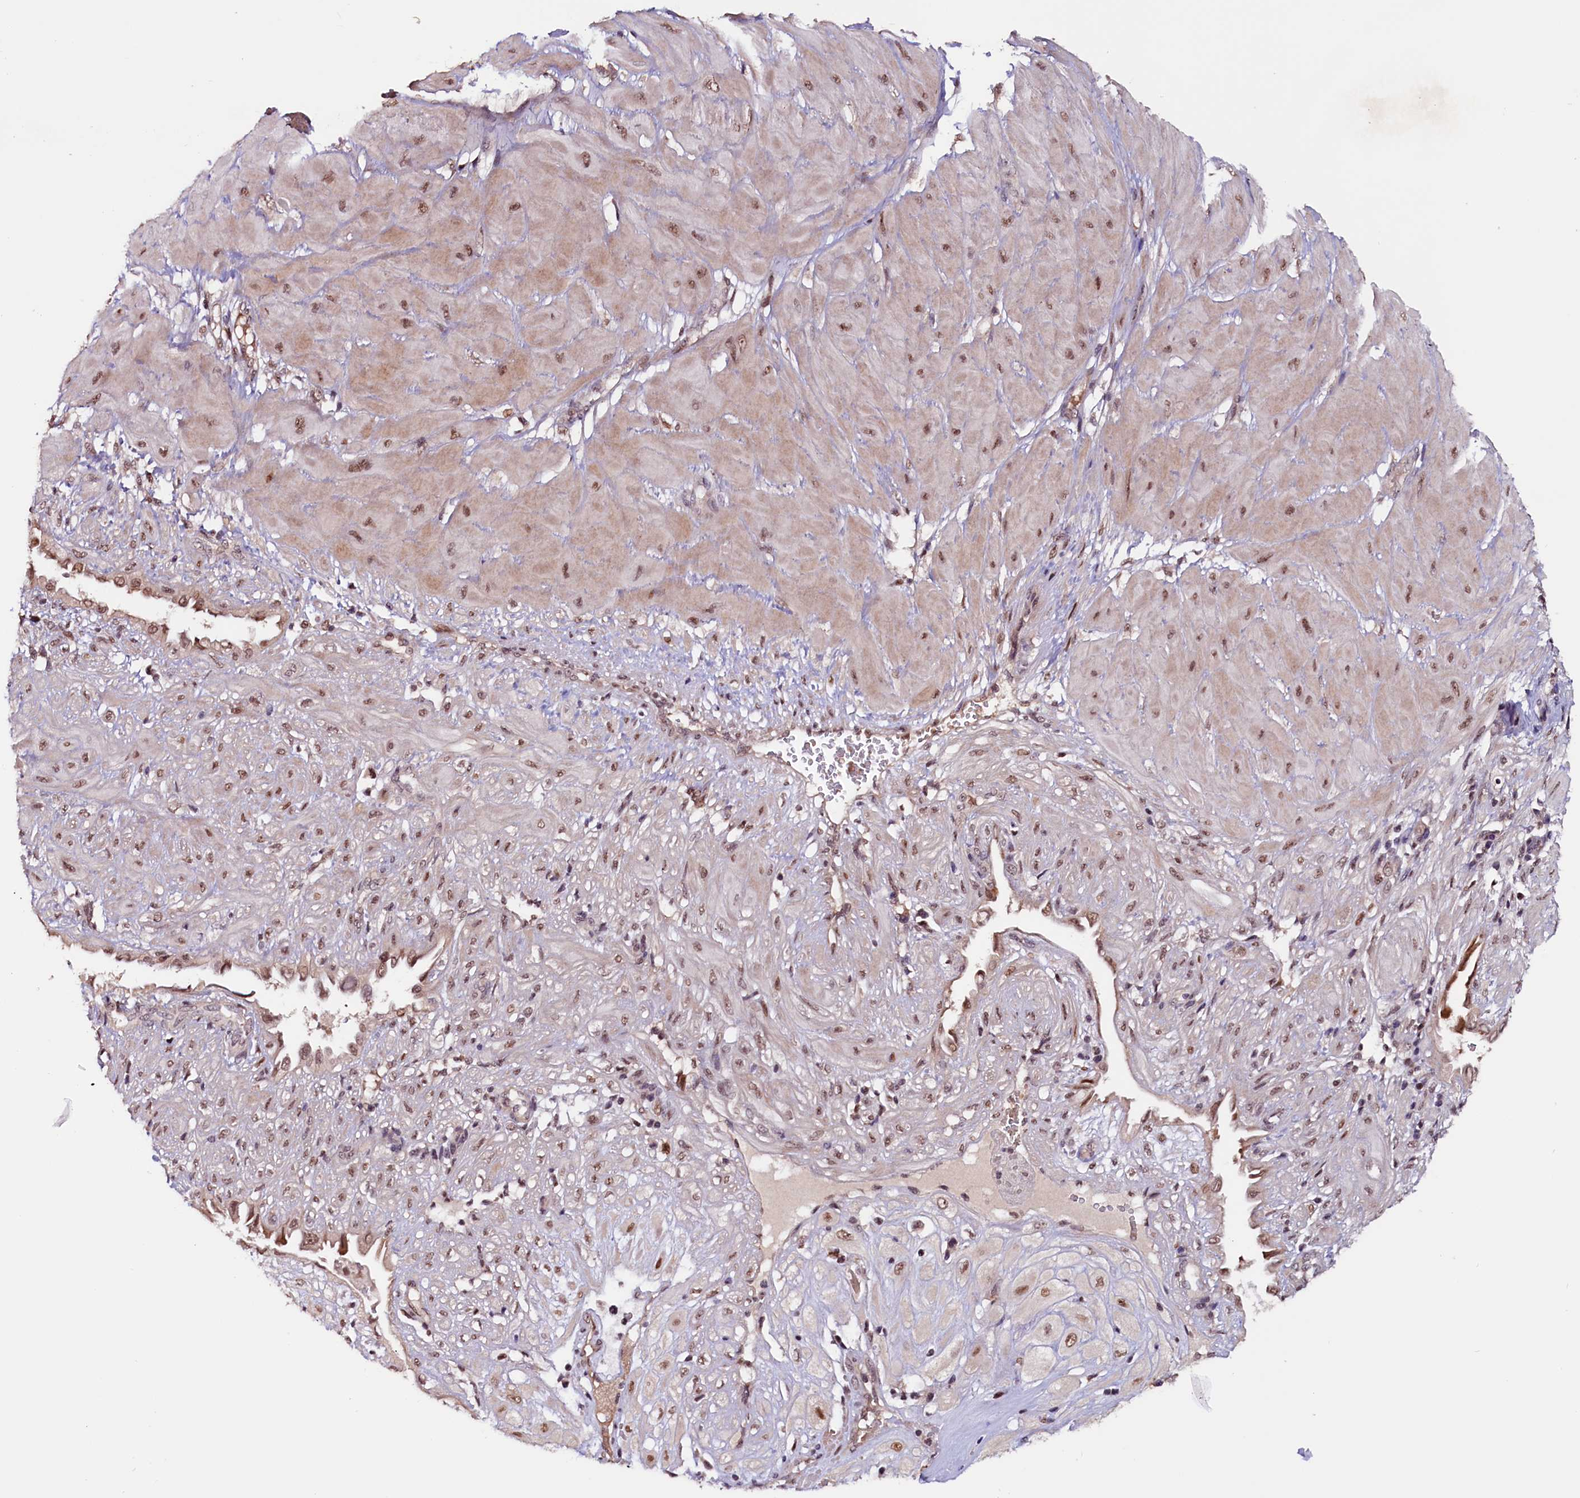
{"staining": {"intensity": "moderate", "quantity": ">75%", "location": "nuclear"}, "tissue": "cervical cancer", "cell_type": "Tumor cells", "image_type": "cancer", "snomed": [{"axis": "morphology", "description": "Squamous cell carcinoma, NOS"}, {"axis": "topography", "description": "Cervix"}], "caption": "Immunohistochemistry (IHC) micrograph of neoplastic tissue: human cervical squamous cell carcinoma stained using immunohistochemistry (IHC) displays medium levels of moderate protein expression localized specifically in the nuclear of tumor cells, appearing as a nuclear brown color.", "gene": "RNMT", "patient": {"sex": "female", "age": 36}}